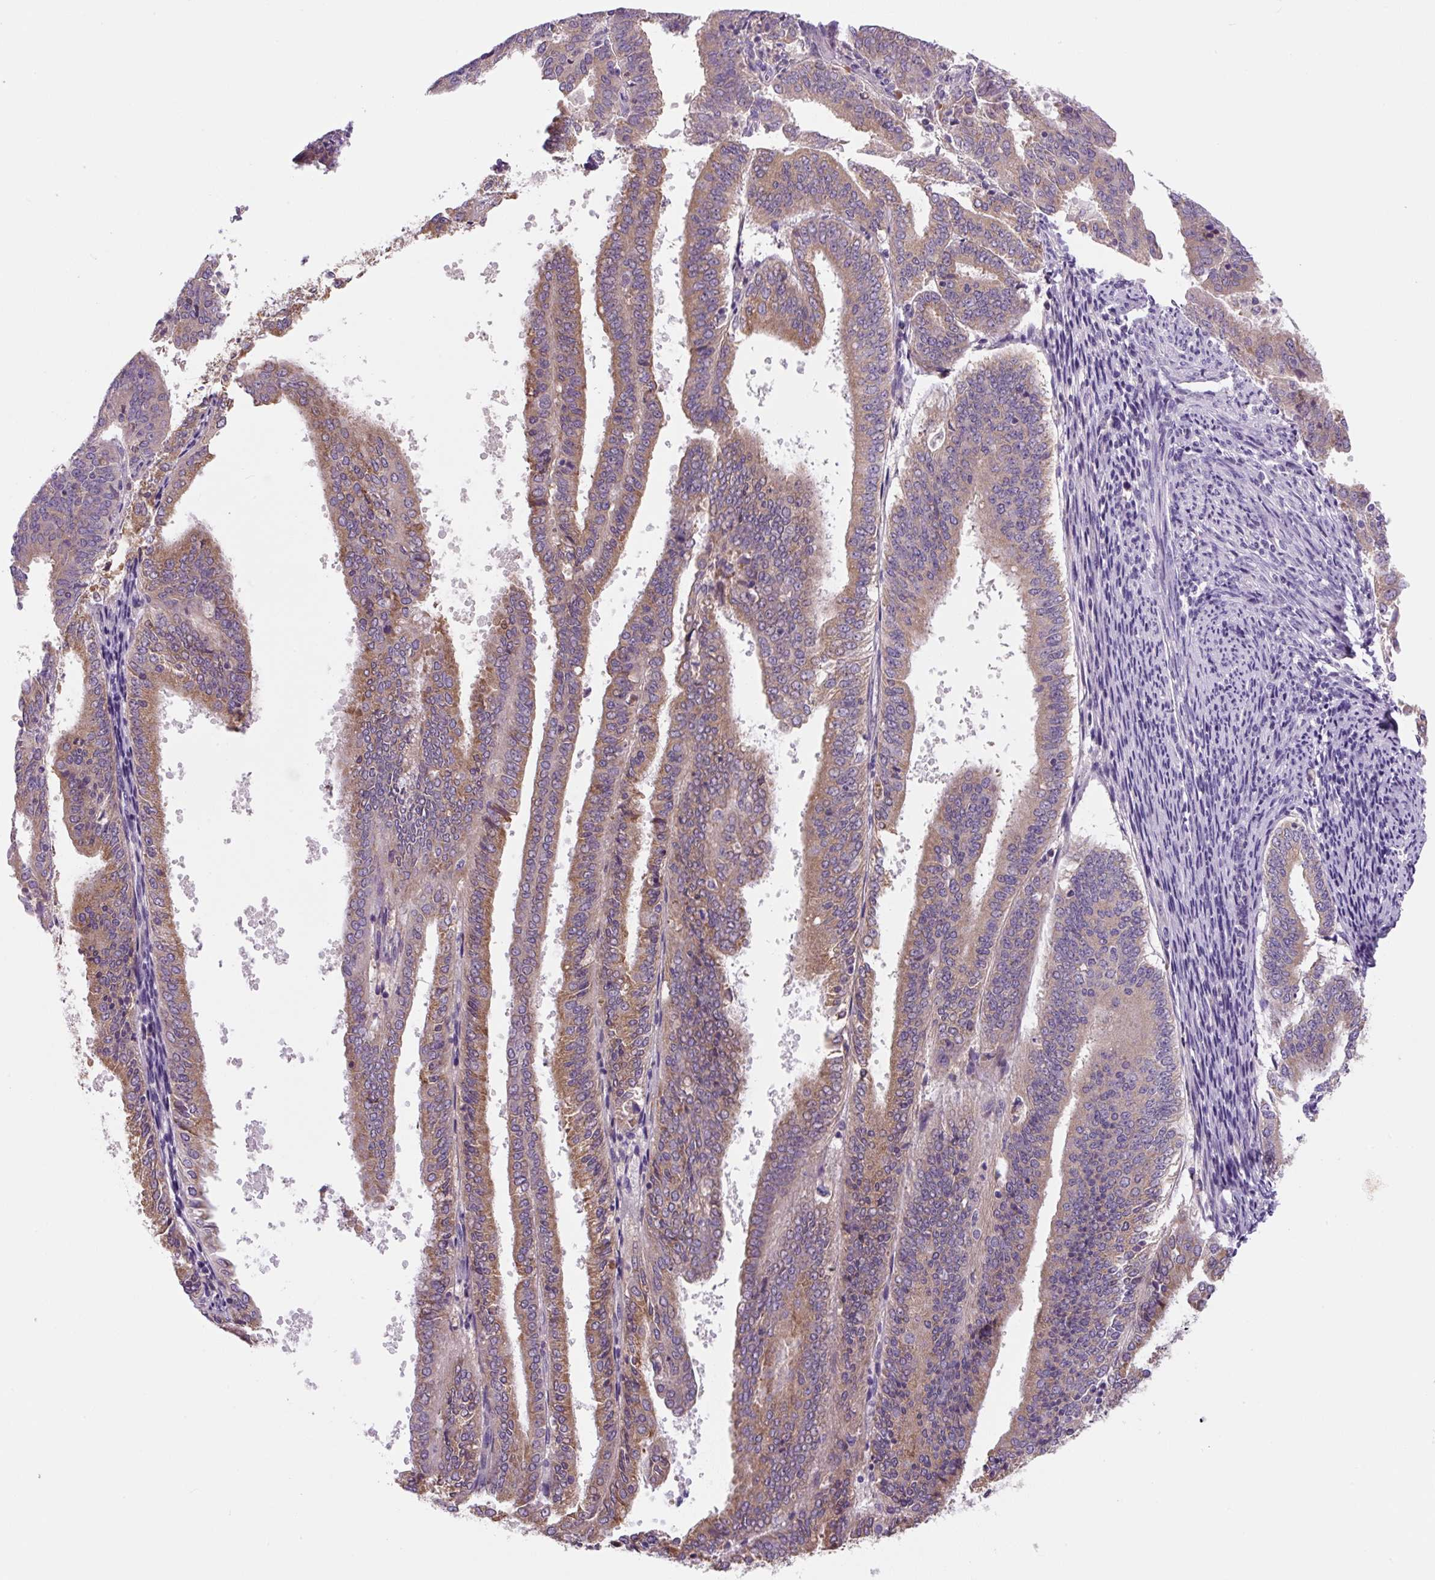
{"staining": {"intensity": "moderate", "quantity": "25%-75%", "location": "cytoplasmic/membranous"}, "tissue": "endometrial cancer", "cell_type": "Tumor cells", "image_type": "cancer", "snomed": [{"axis": "morphology", "description": "Adenocarcinoma, NOS"}, {"axis": "topography", "description": "Endometrium"}], "caption": "This micrograph exhibits immunohistochemistry staining of endometrial adenocarcinoma, with medium moderate cytoplasmic/membranous staining in approximately 25%-75% of tumor cells.", "gene": "FZD5", "patient": {"sex": "female", "age": 63}}